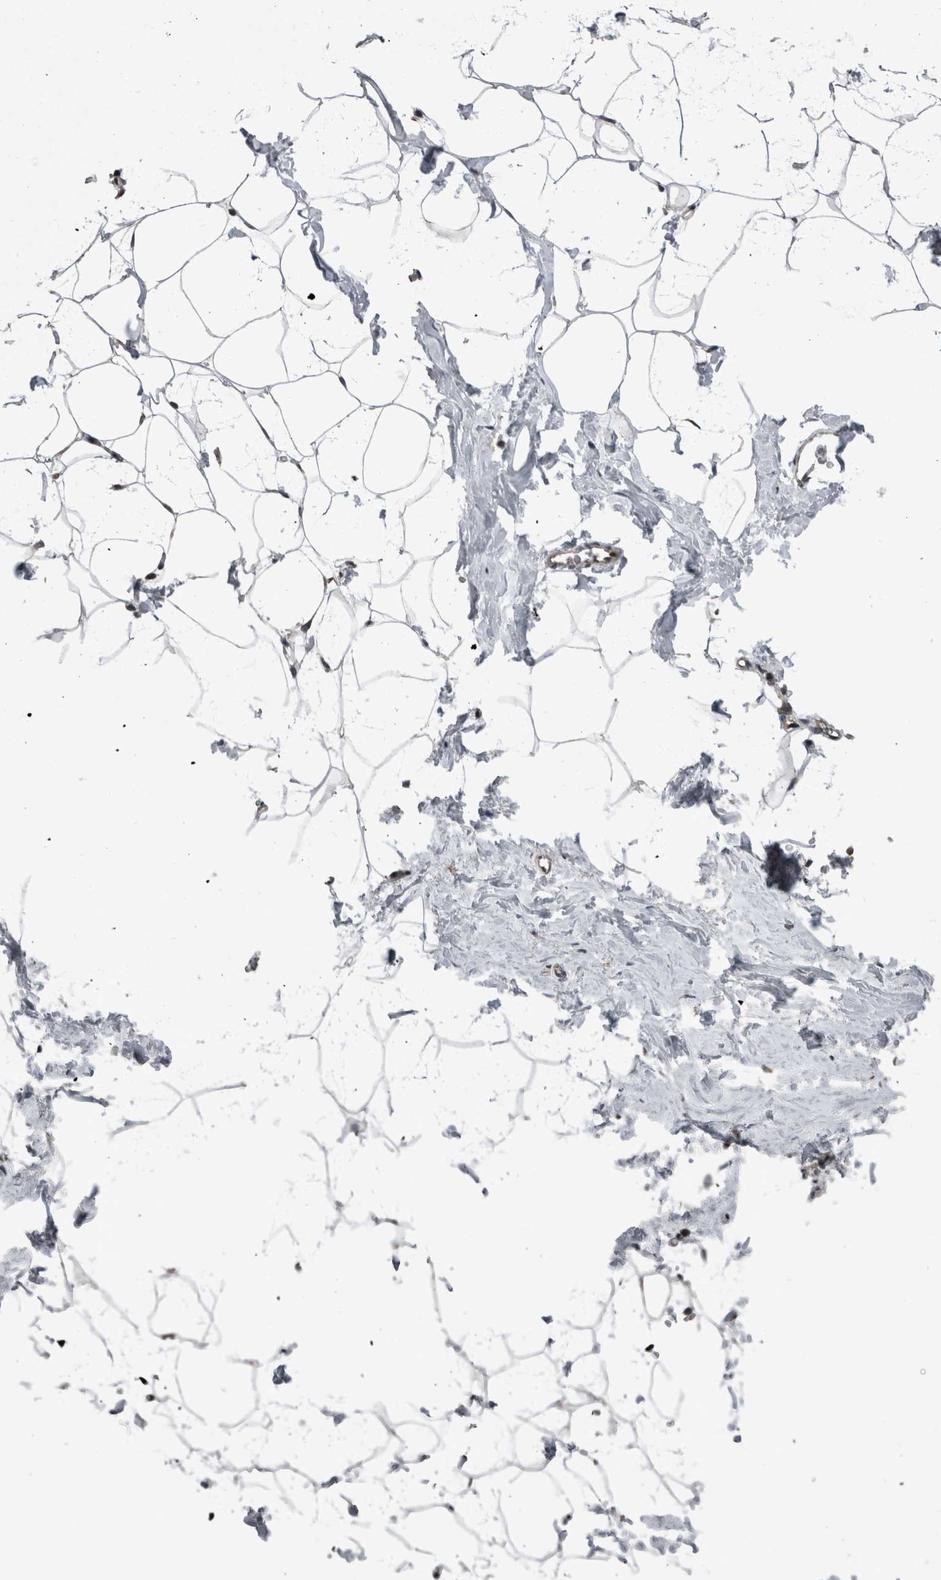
{"staining": {"intensity": "weak", "quantity": ">75%", "location": "cytoplasmic/membranous,nuclear"}, "tissue": "adipose tissue", "cell_type": "Adipocytes", "image_type": "normal", "snomed": [{"axis": "morphology", "description": "Normal tissue, NOS"}, {"axis": "morphology", "description": "Fibrosis, NOS"}, {"axis": "topography", "description": "Breast"}, {"axis": "topography", "description": "Adipose tissue"}], "caption": "Protein analysis of unremarkable adipose tissue reveals weak cytoplasmic/membranous,nuclear expression in approximately >75% of adipocytes.", "gene": "ENY2", "patient": {"sex": "female", "age": 39}}